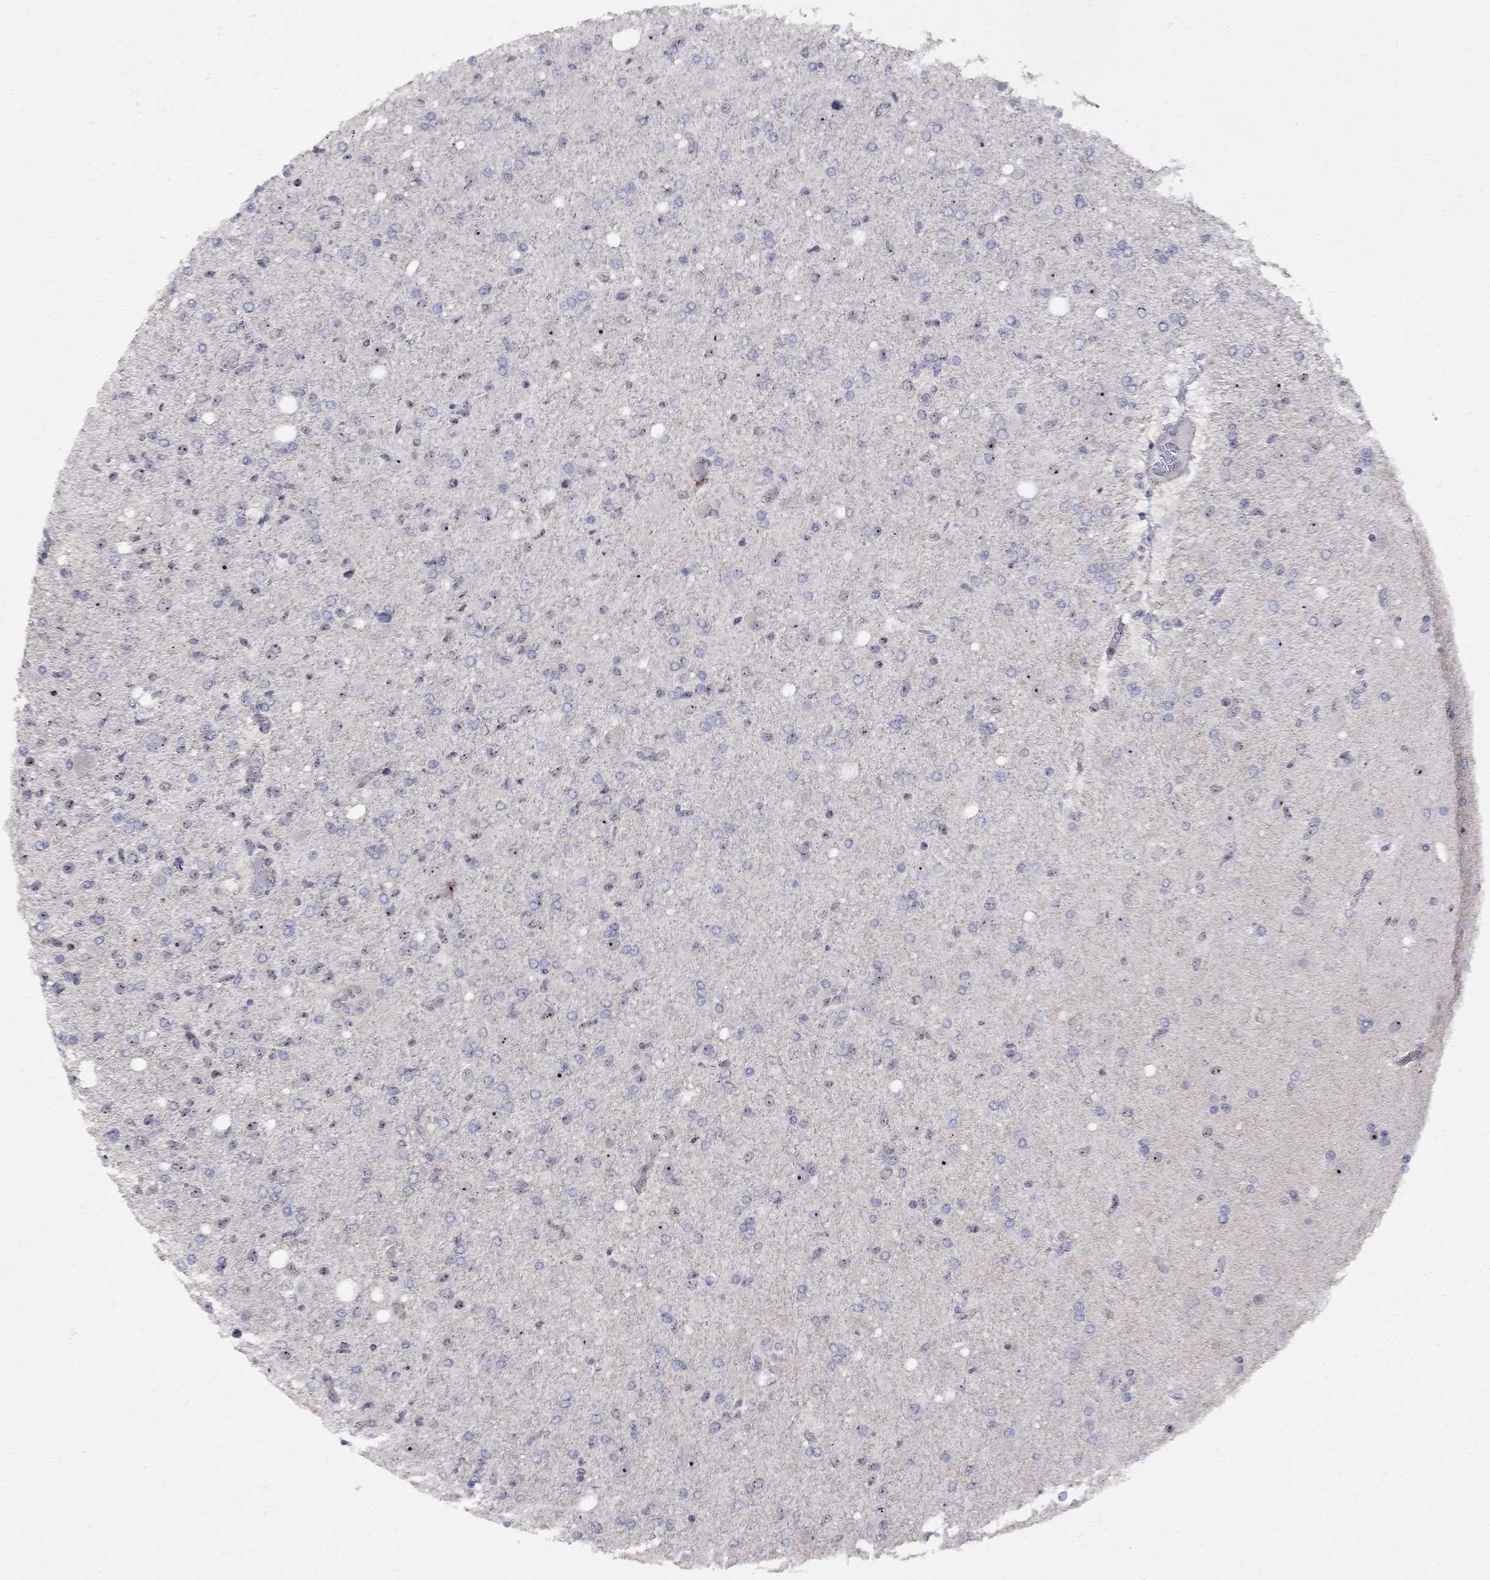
{"staining": {"intensity": "strong", "quantity": "<25%", "location": "nuclear"}, "tissue": "glioma", "cell_type": "Tumor cells", "image_type": "cancer", "snomed": [{"axis": "morphology", "description": "Glioma, malignant, High grade"}, {"axis": "topography", "description": "Cerebral cortex"}], "caption": "DAB (3,3'-diaminobenzidine) immunohistochemical staining of human malignant glioma (high-grade) reveals strong nuclear protein expression in approximately <25% of tumor cells.", "gene": "DHX33", "patient": {"sex": "male", "age": 70}}